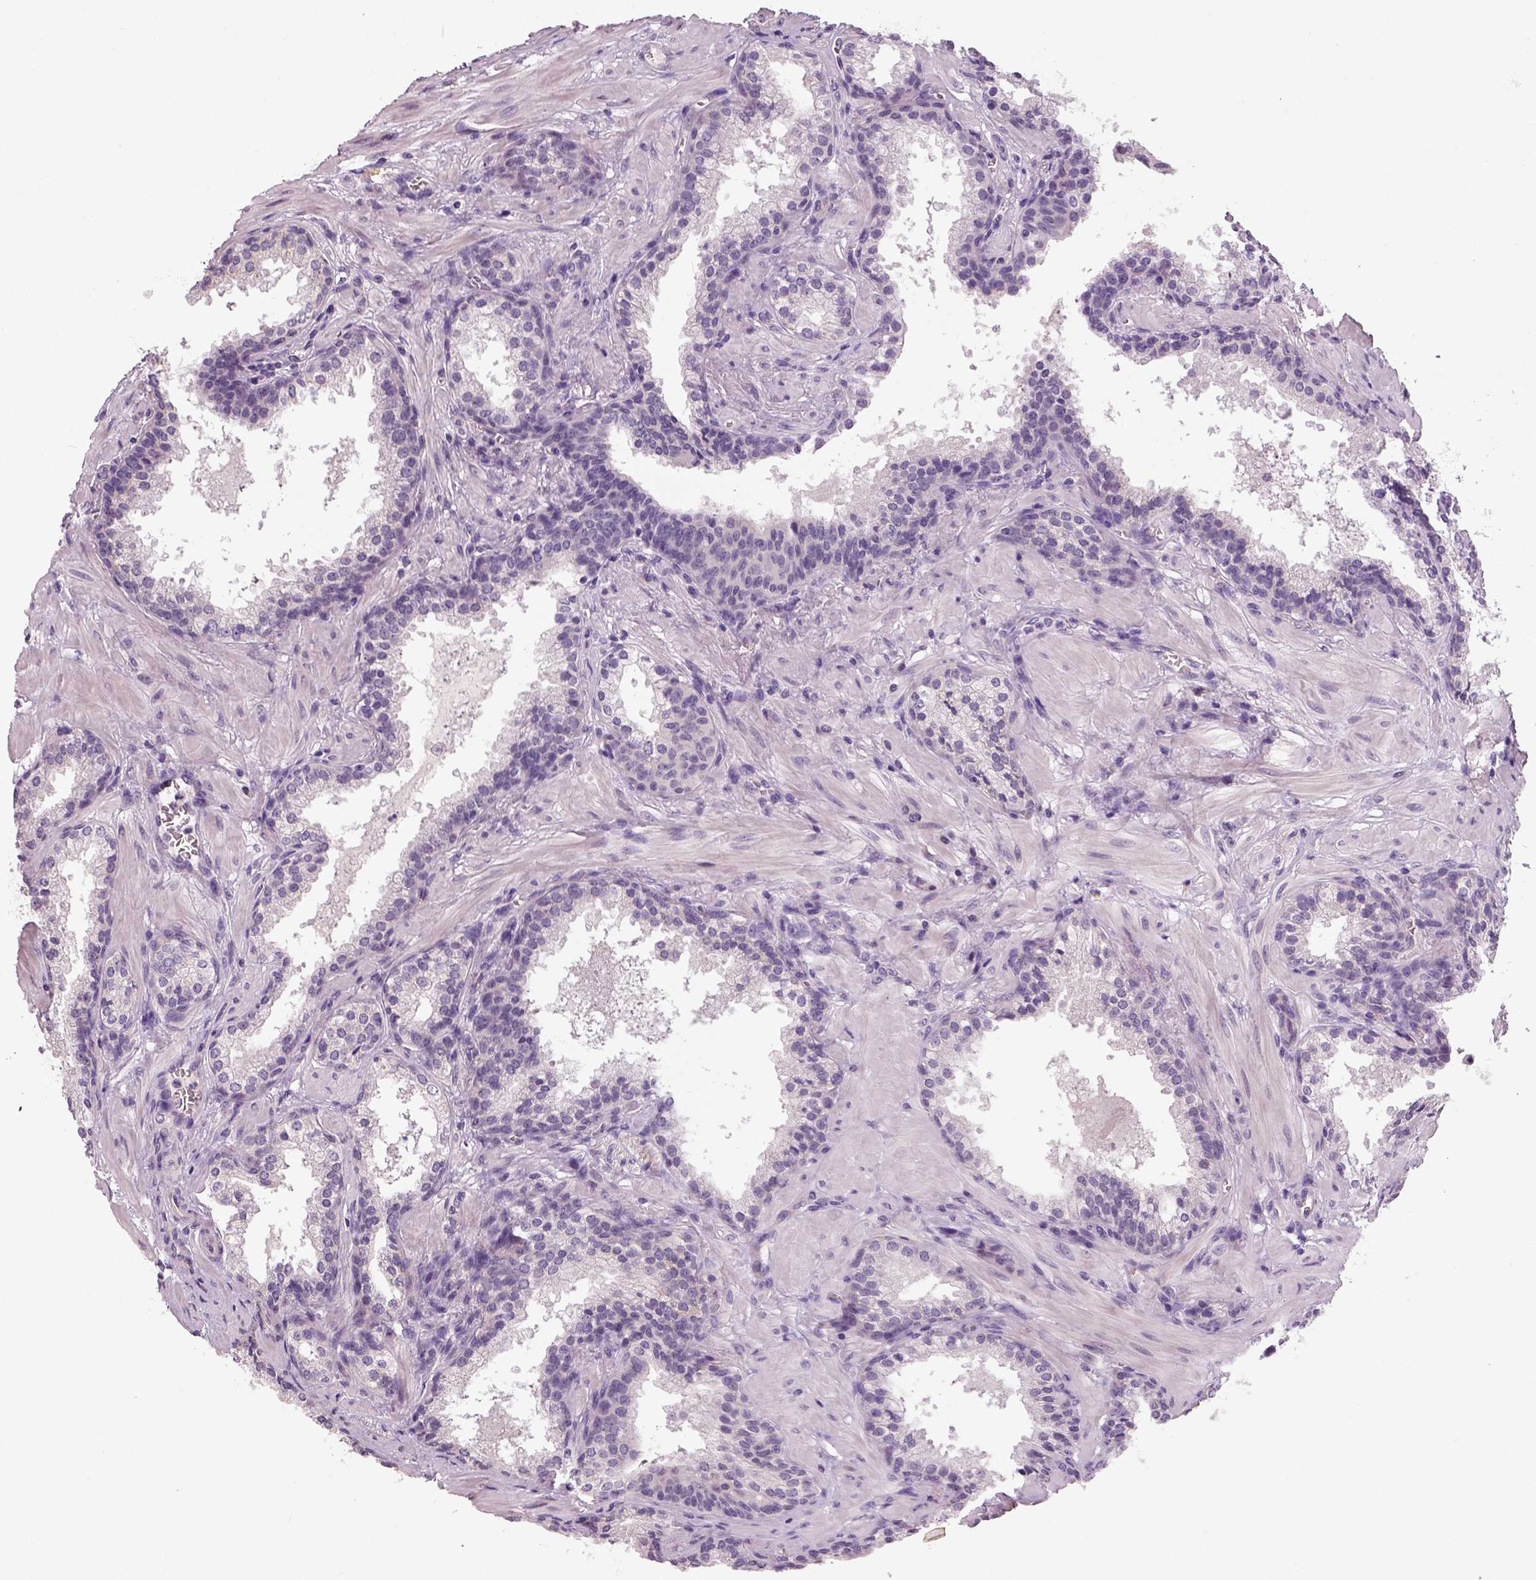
{"staining": {"intensity": "negative", "quantity": "none", "location": "none"}, "tissue": "prostate cancer", "cell_type": "Tumor cells", "image_type": "cancer", "snomed": [{"axis": "morphology", "description": "Adenocarcinoma, Low grade"}, {"axis": "topography", "description": "Prostate"}], "caption": "Prostate cancer (adenocarcinoma (low-grade)) stained for a protein using immunohistochemistry shows no expression tumor cells.", "gene": "NECAB1", "patient": {"sex": "male", "age": 56}}